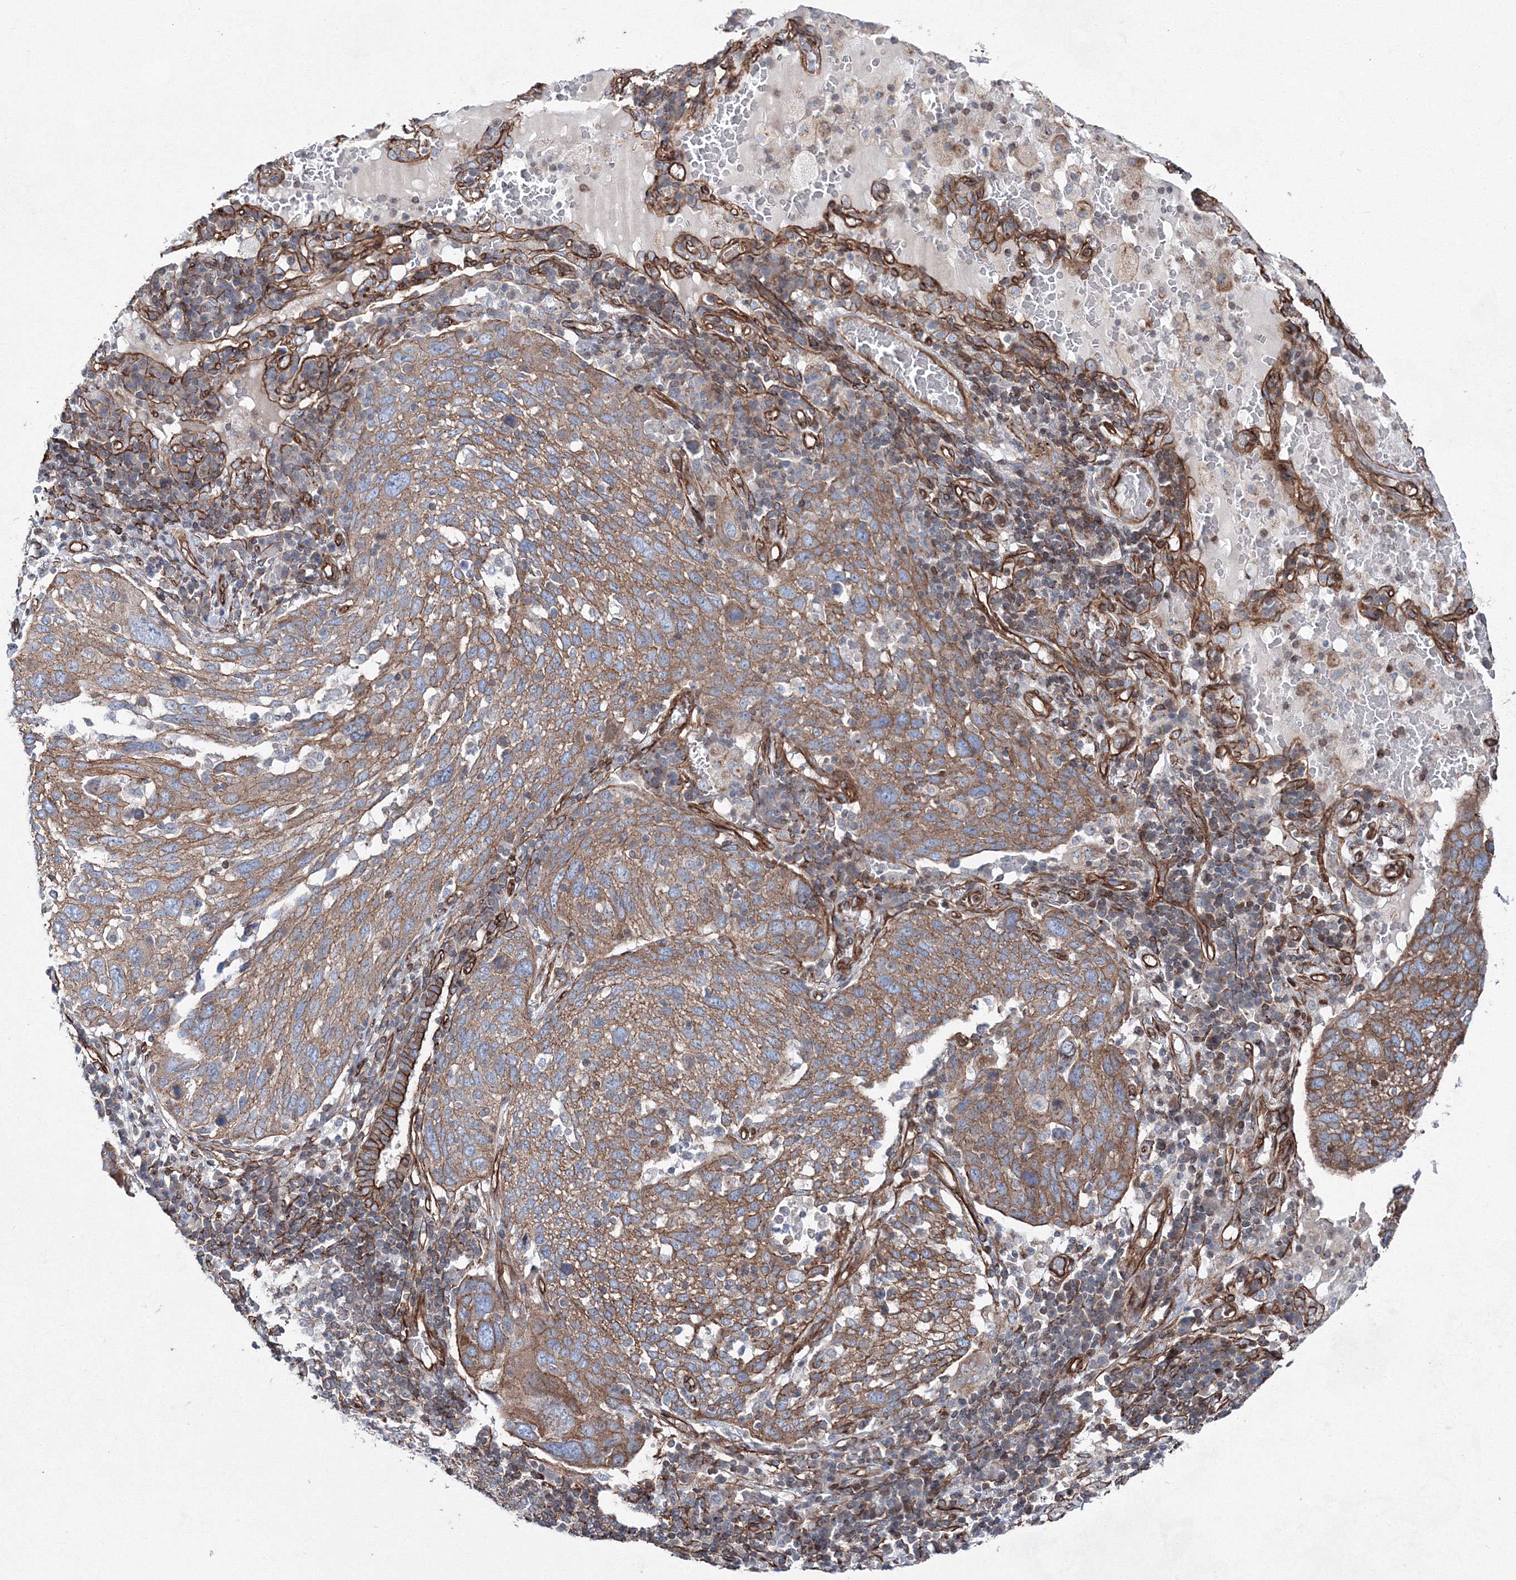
{"staining": {"intensity": "moderate", "quantity": ">75%", "location": "cytoplasmic/membranous"}, "tissue": "lung cancer", "cell_type": "Tumor cells", "image_type": "cancer", "snomed": [{"axis": "morphology", "description": "Squamous cell carcinoma, NOS"}, {"axis": "topography", "description": "Lung"}], "caption": "Immunohistochemical staining of squamous cell carcinoma (lung) shows medium levels of moderate cytoplasmic/membranous expression in about >75% of tumor cells.", "gene": "ANKRD37", "patient": {"sex": "male", "age": 65}}